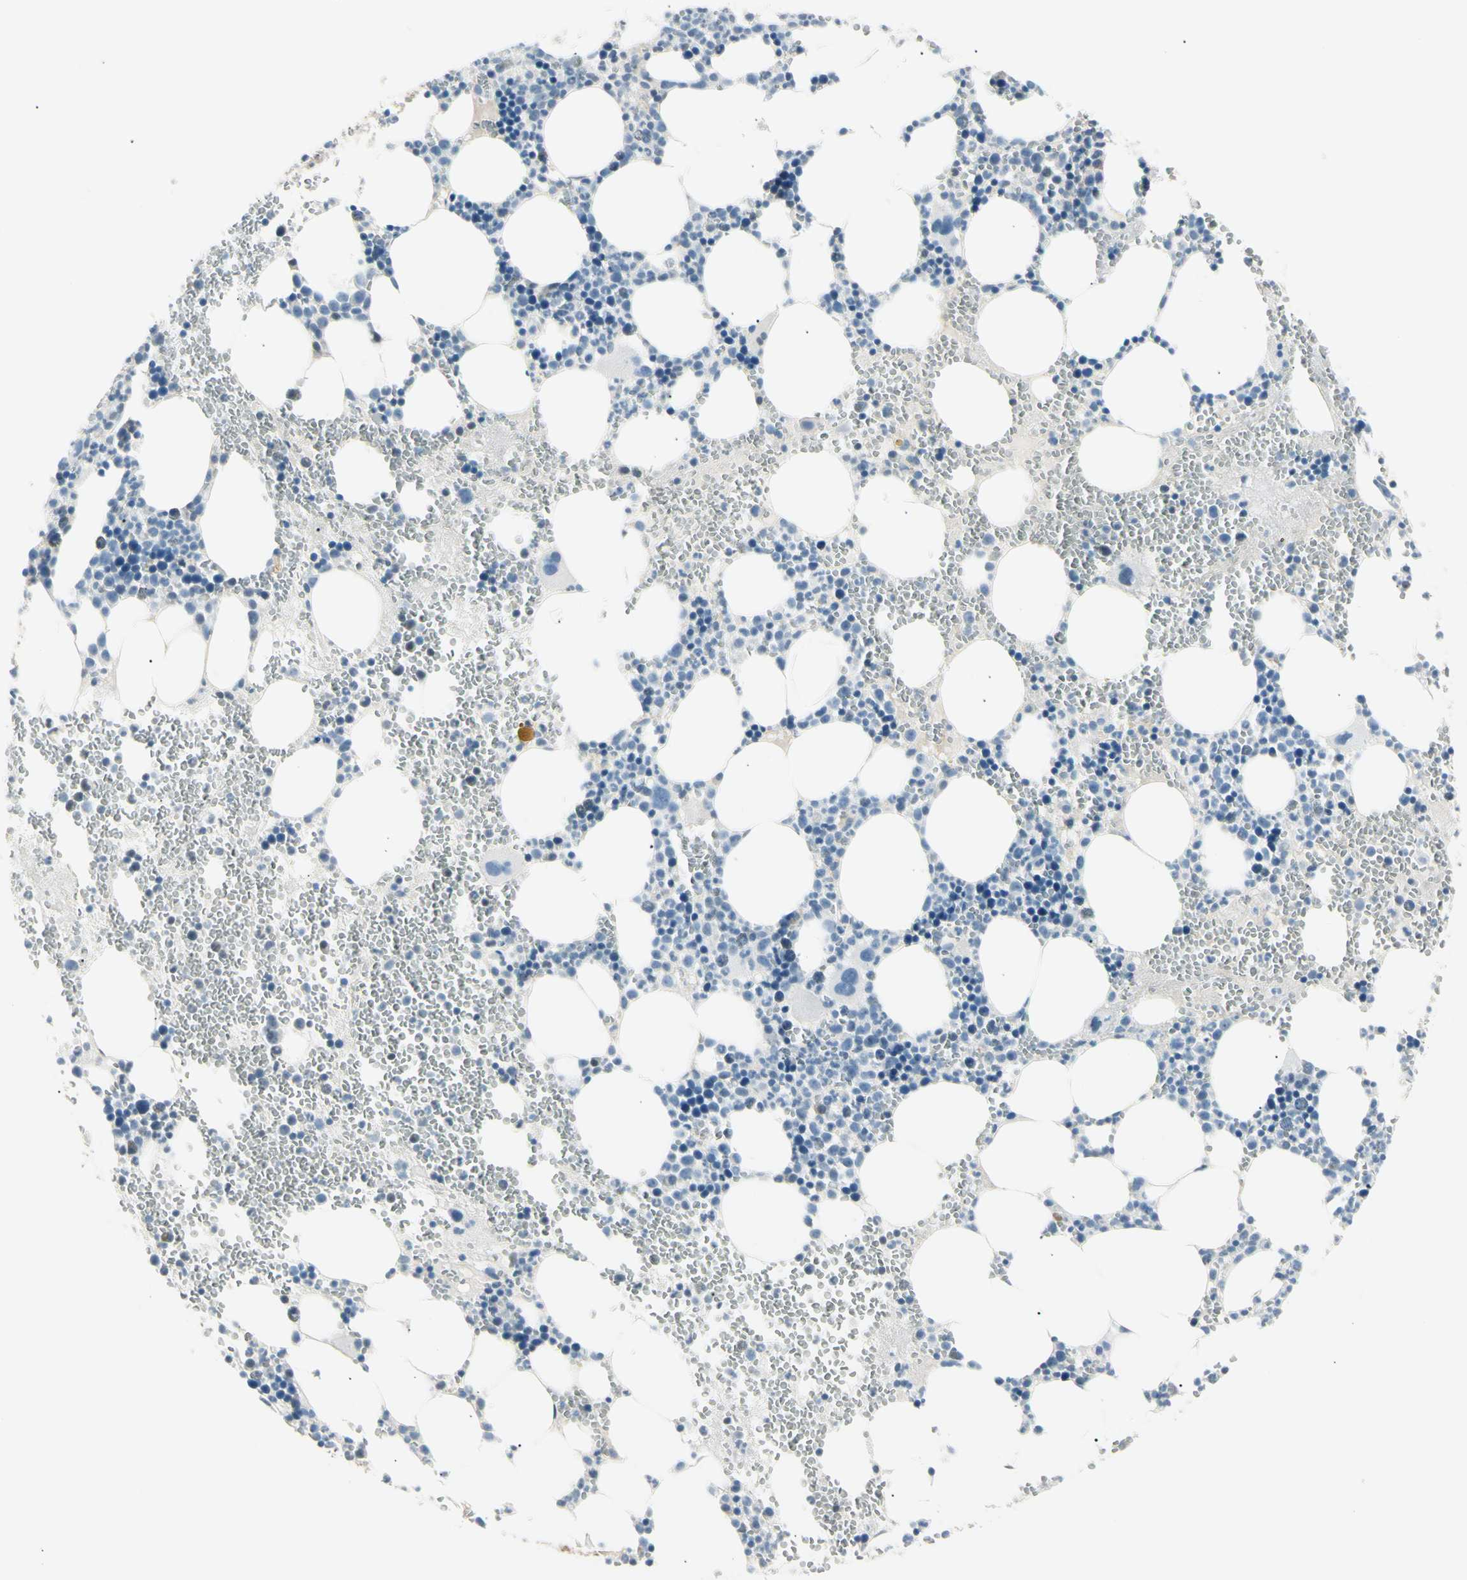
{"staining": {"intensity": "negative", "quantity": "none", "location": "none"}, "tissue": "bone marrow", "cell_type": "Hematopoietic cells", "image_type": "normal", "snomed": [{"axis": "morphology", "description": "Normal tissue, NOS"}, {"axis": "morphology", "description": "Inflammation, NOS"}, {"axis": "topography", "description": "Bone marrow"}], "caption": "High power microscopy image of an IHC micrograph of normal bone marrow, revealing no significant staining in hematopoietic cells.", "gene": "LHPP", "patient": {"sex": "female", "age": 76}}